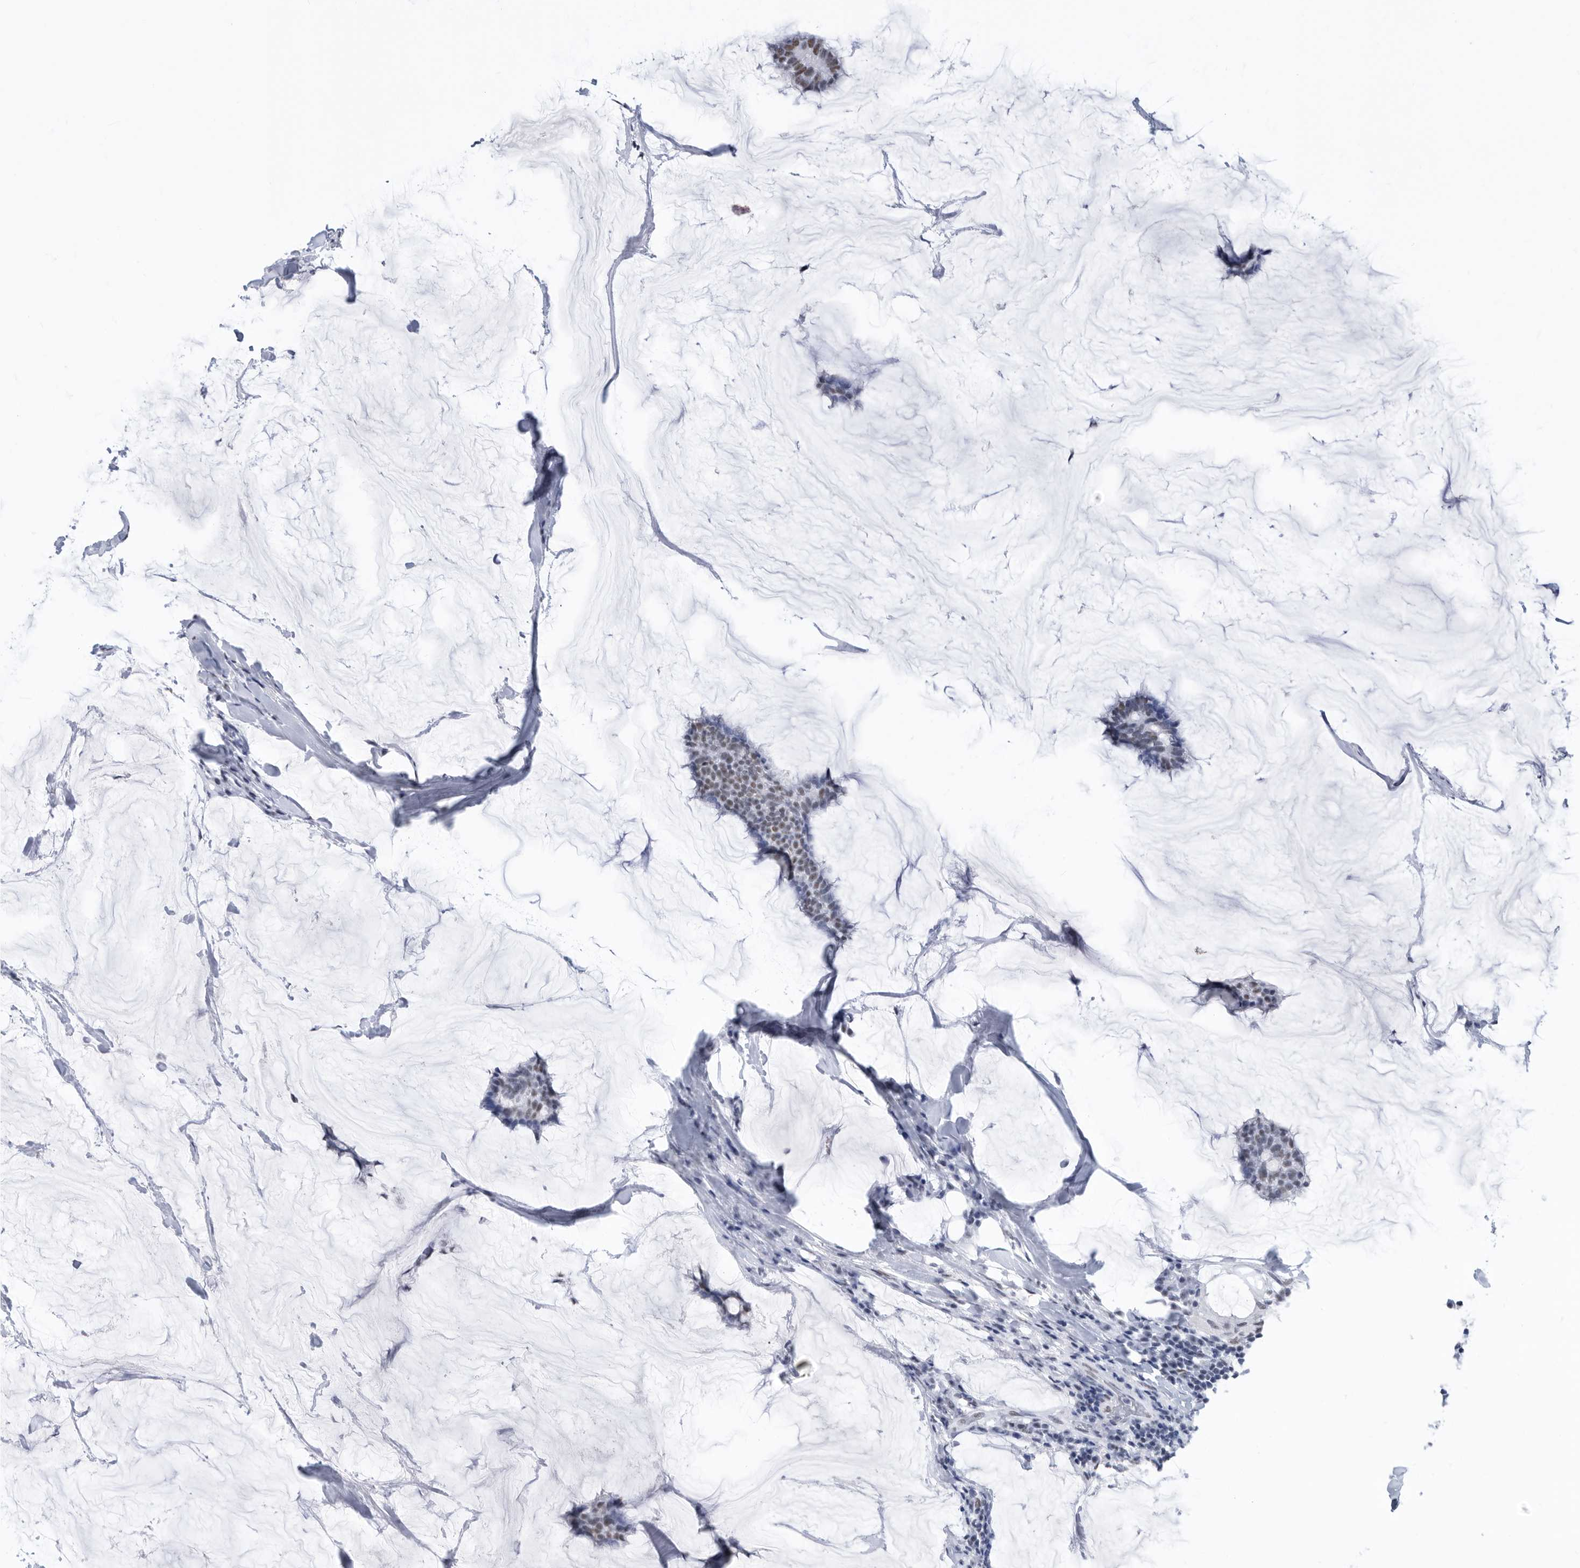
{"staining": {"intensity": "moderate", "quantity": "25%-75%", "location": "nuclear"}, "tissue": "breast cancer", "cell_type": "Tumor cells", "image_type": "cancer", "snomed": [{"axis": "morphology", "description": "Duct carcinoma"}, {"axis": "topography", "description": "Breast"}], "caption": "Immunohistochemistry (IHC) photomicrograph of human breast cancer stained for a protein (brown), which exhibits medium levels of moderate nuclear expression in about 25%-75% of tumor cells.", "gene": "SF3A1", "patient": {"sex": "female", "age": 93}}